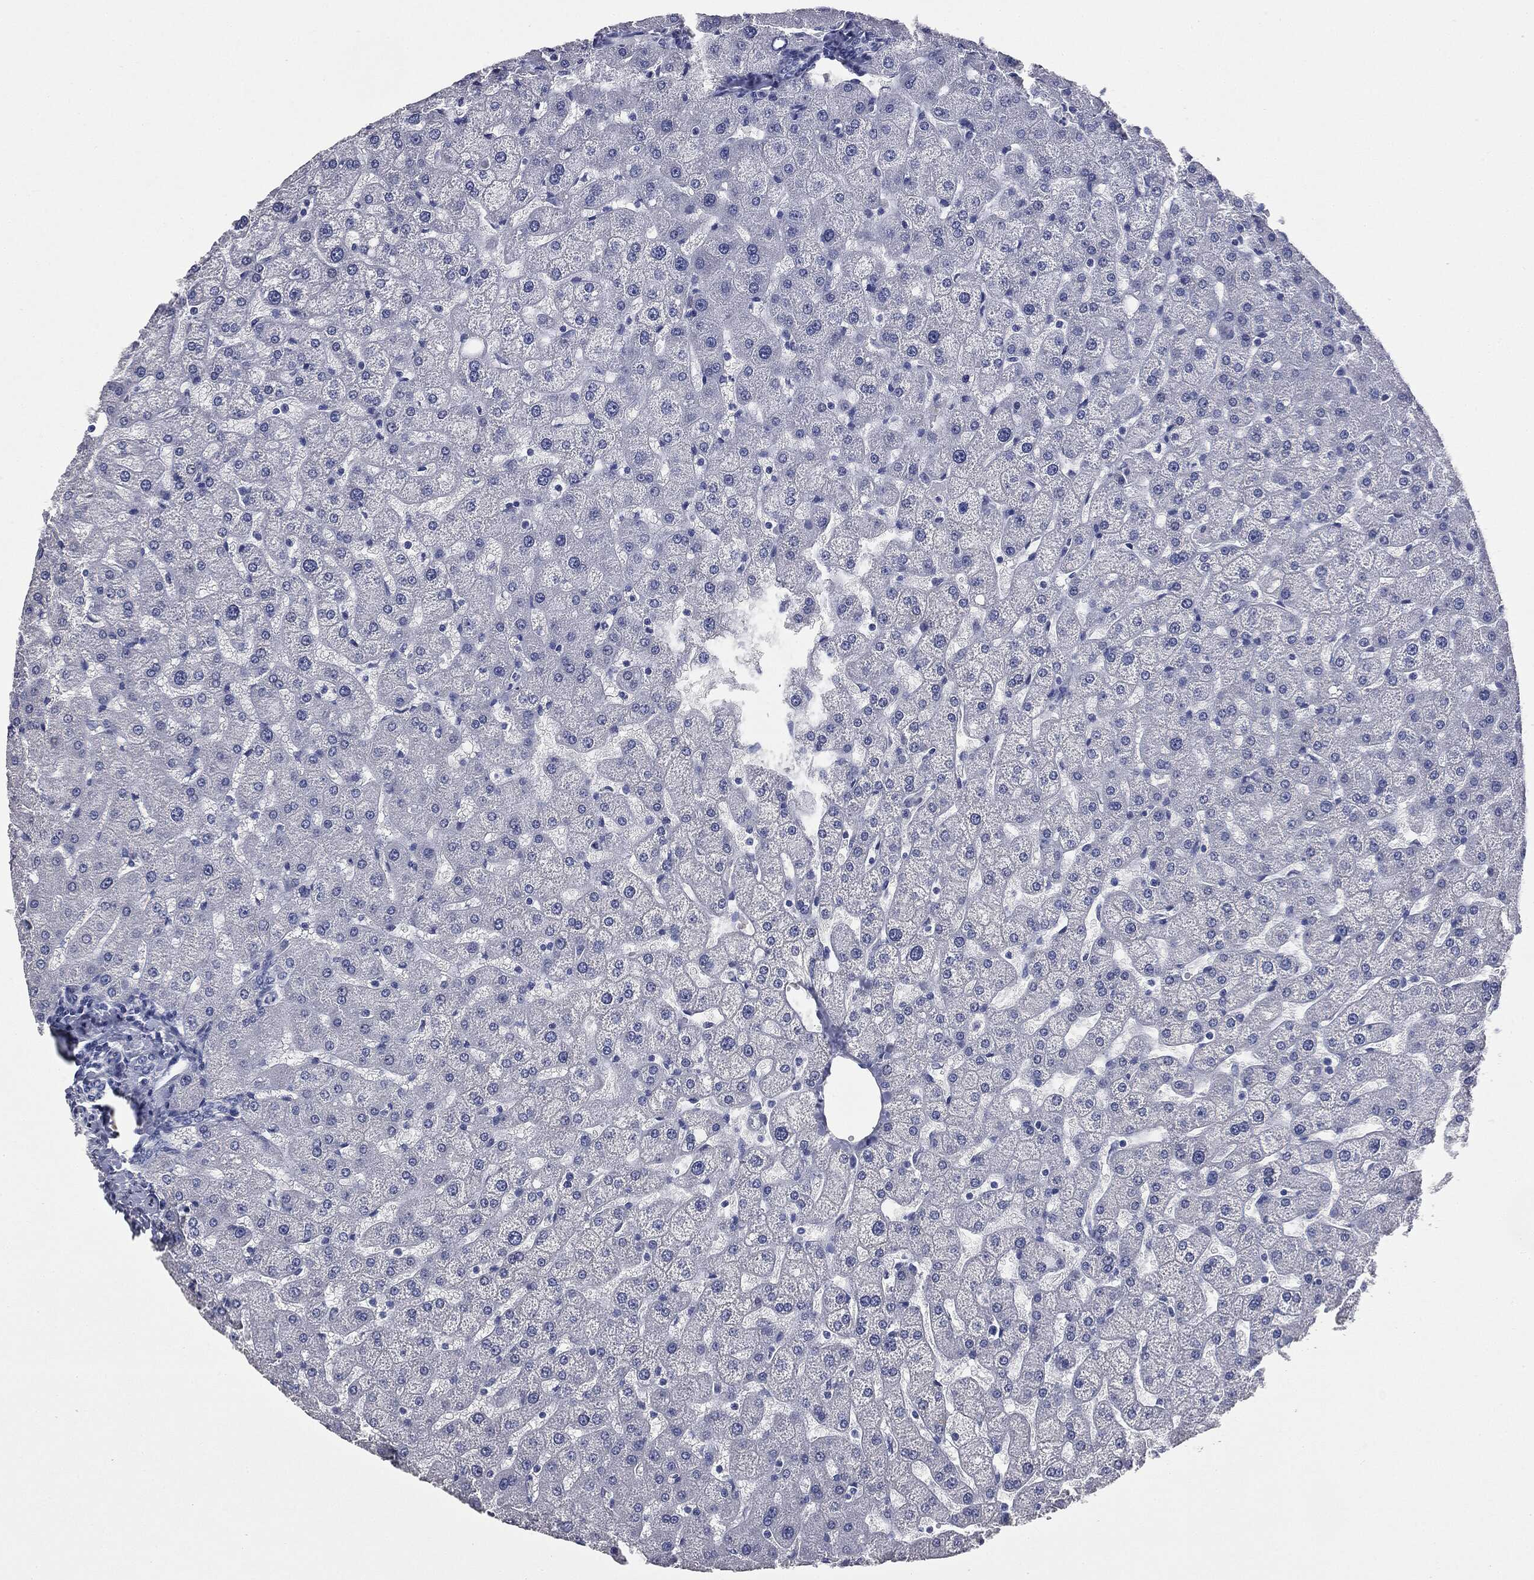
{"staining": {"intensity": "negative", "quantity": "none", "location": "none"}, "tissue": "liver", "cell_type": "Cholangiocytes", "image_type": "normal", "snomed": [{"axis": "morphology", "description": "Normal tissue, NOS"}, {"axis": "topography", "description": "Liver"}], "caption": "IHC of normal liver reveals no positivity in cholangiocytes.", "gene": "ATP2A1", "patient": {"sex": "female", "age": 50}}